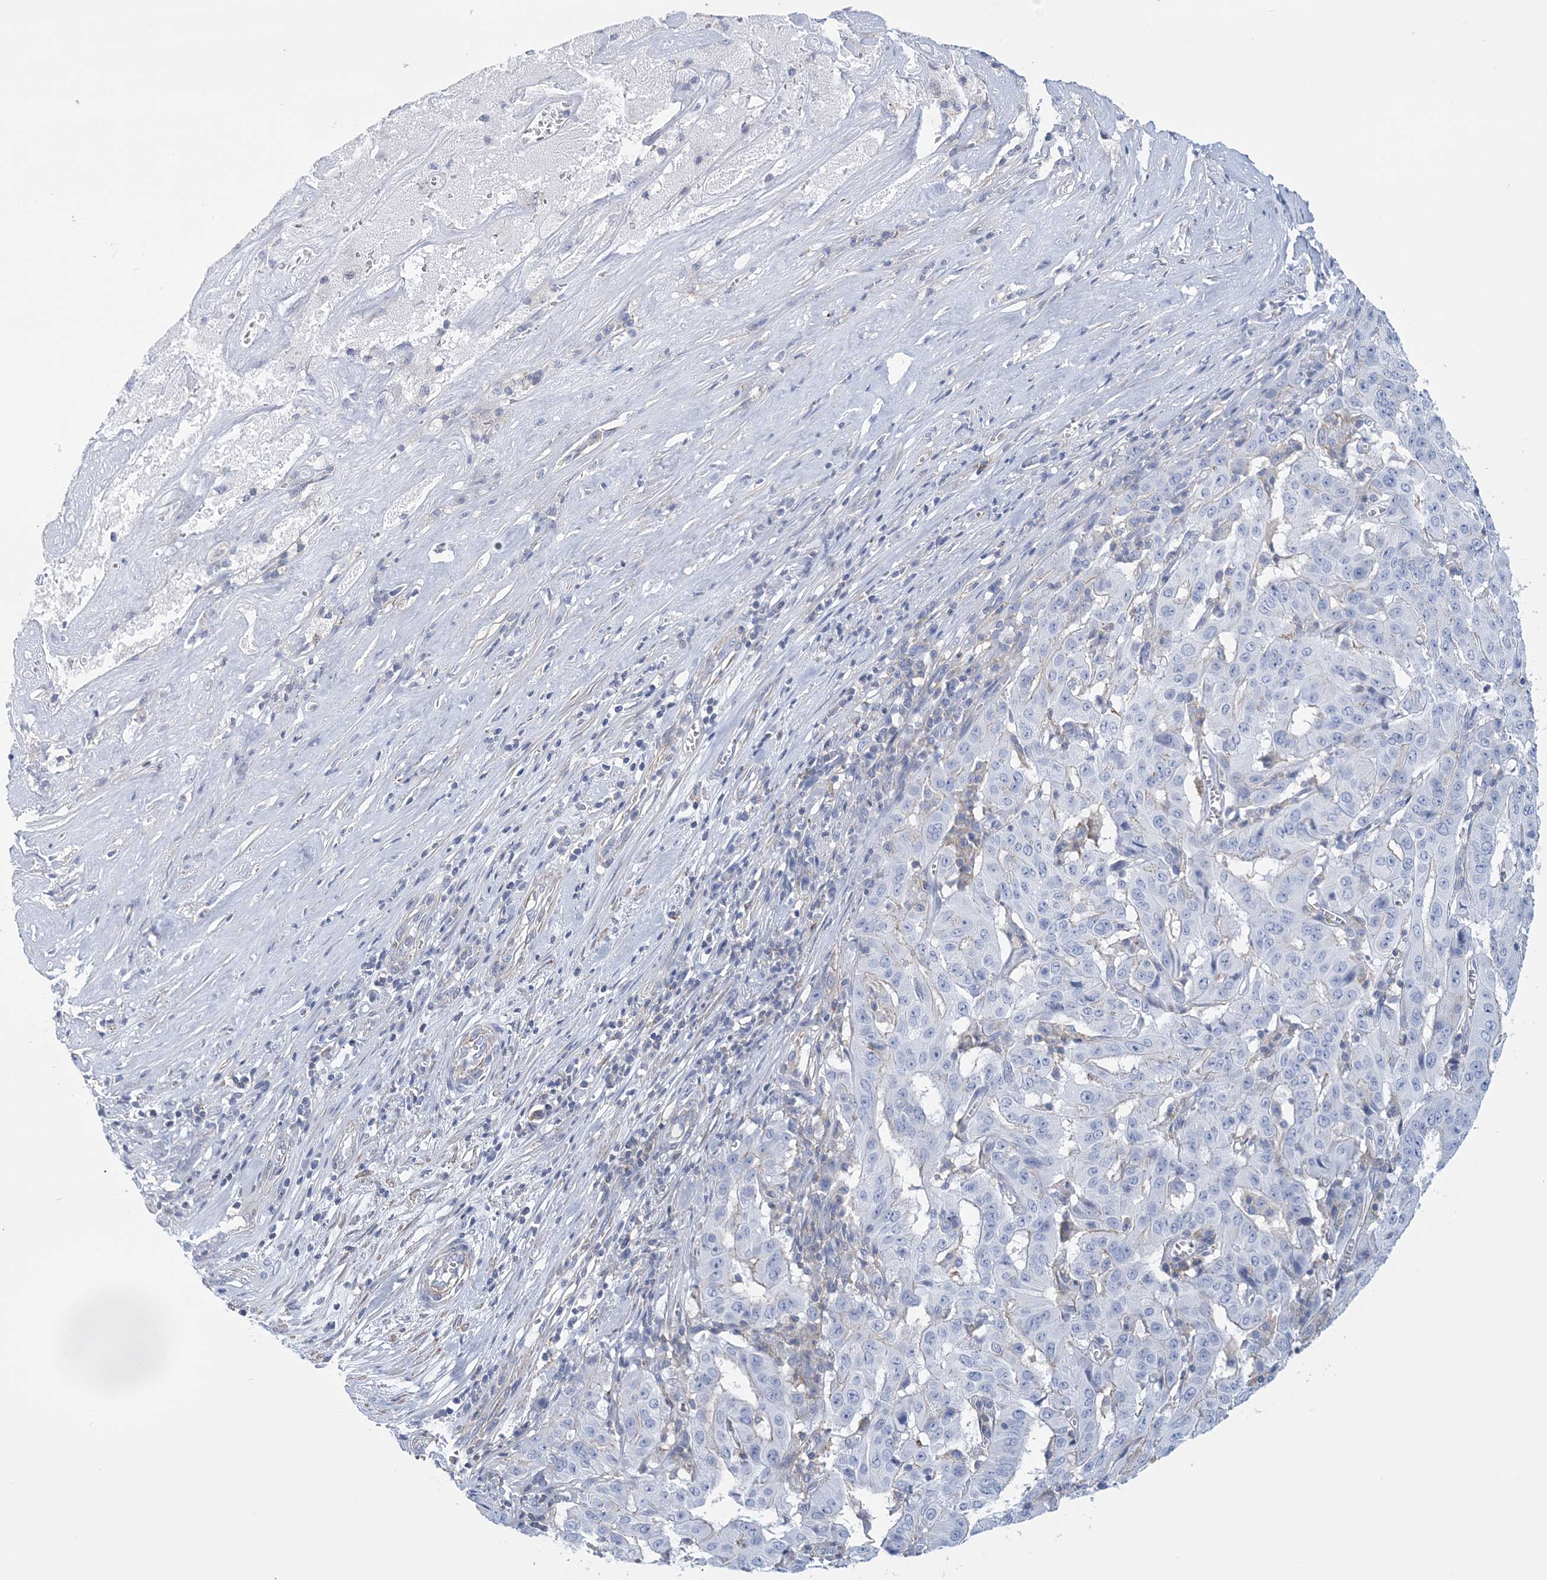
{"staining": {"intensity": "negative", "quantity": "none", "location": "none"}, "tissue": "pancreatic cancer", "cell_type": "Tumor cells", "image_type": "cancer", "snomed": [{"axis": "morphology", "description": "Adenocarcinoma, NOS"}, {"axis": "topography", "description": "Pancreas"}], "caption": "Immunohistochemistry (IHC) histopathology image of pancreatic cancer stained for a protein (brown), which exhibits no staining in tumor cells.", "gene": "C11orf21", "patient": {"sex": "male", "age": 63}}